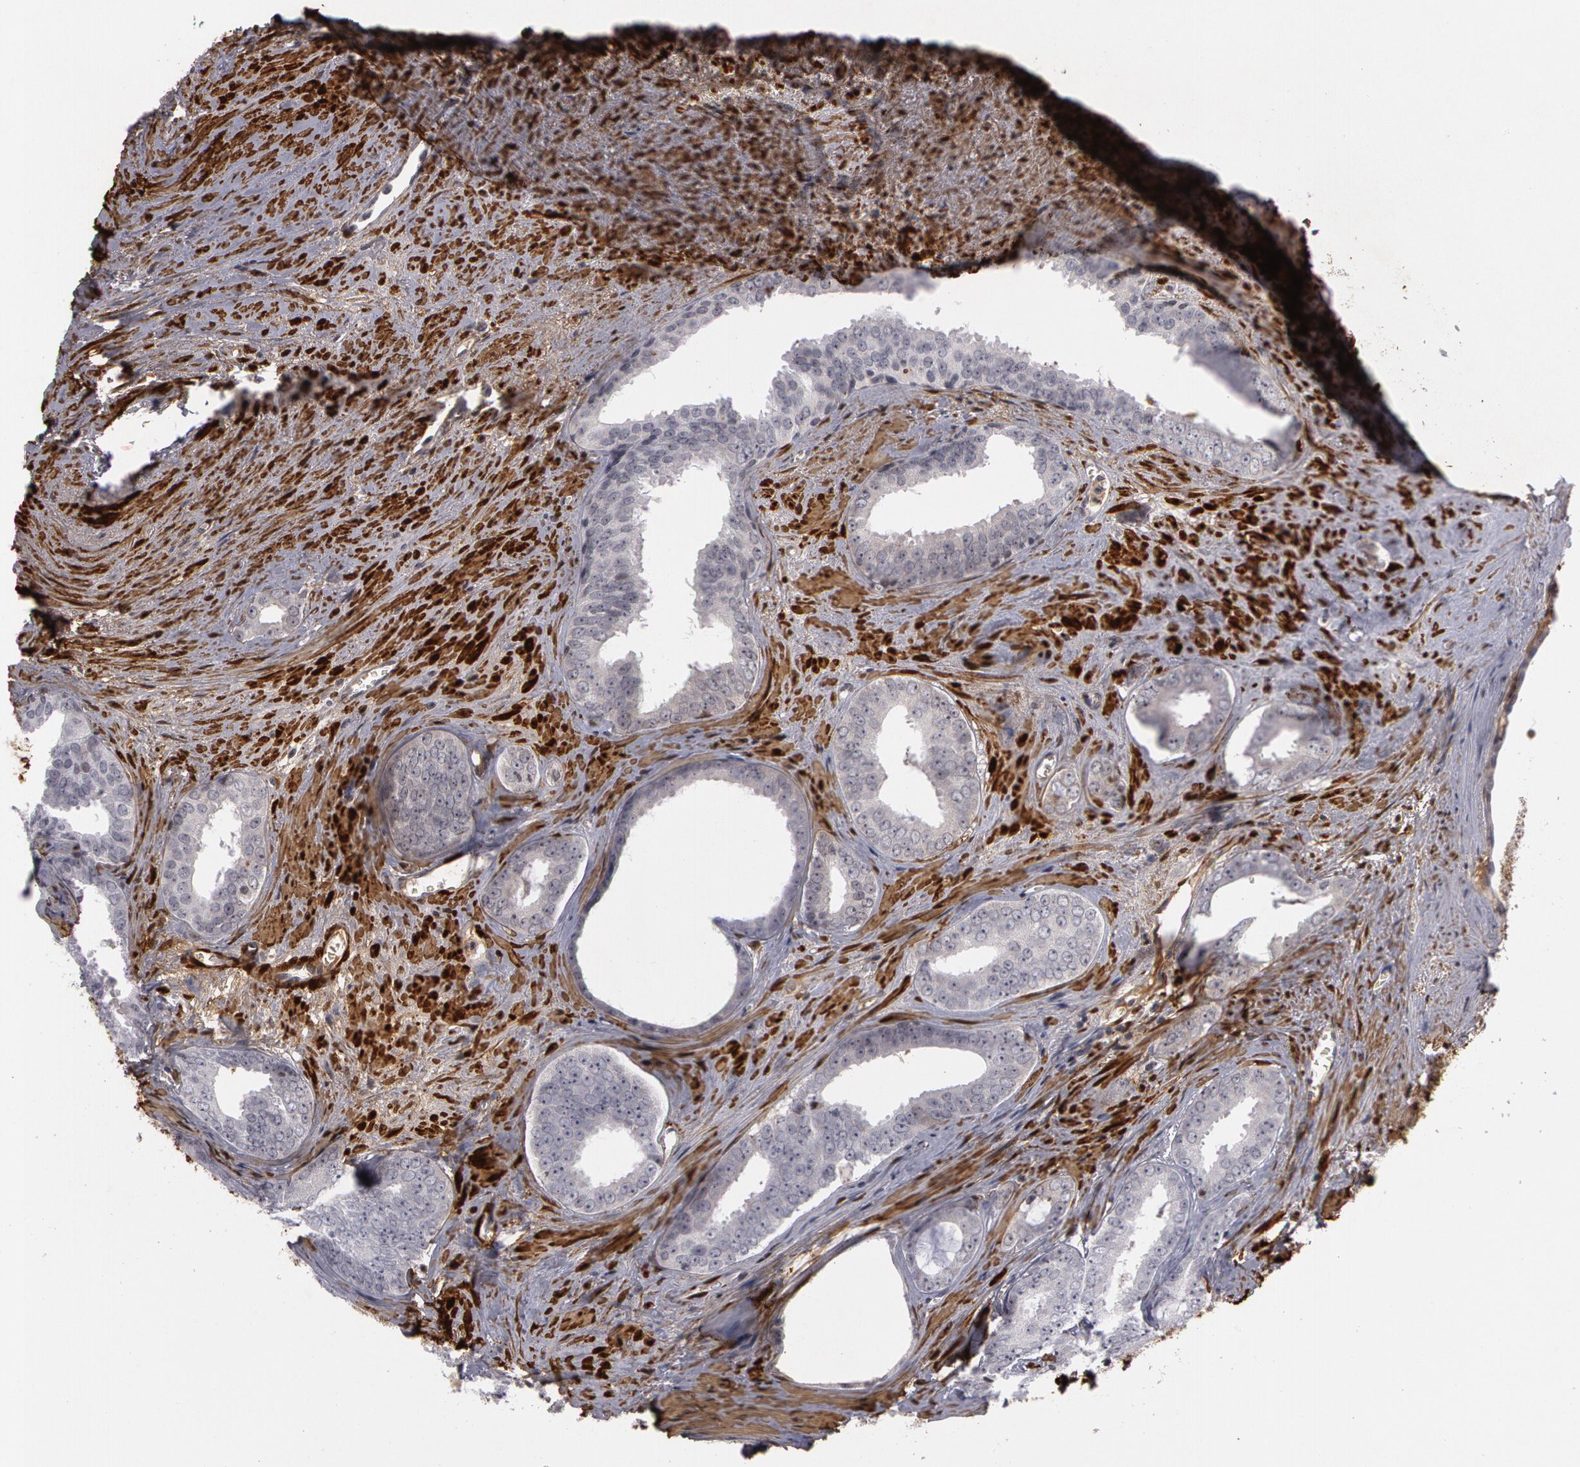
{"staining": {"intensity": "negative", "quantity": "none", "location": "none"}, "tissue": "prostate cancer", "cell_type": "Tumor cells", "image_type": "cancer", "snomed": [{"axis": "morphology", "description": "Adenocarcinoma, Medium grade"}, {"axis": "topography", "description": "Prostate"}], "caption": "IHC of human prostate cancer exhibits no staining in tumor cells.", "gene": "TAGLN", "patient": {"sex": "male", "age": 79}}